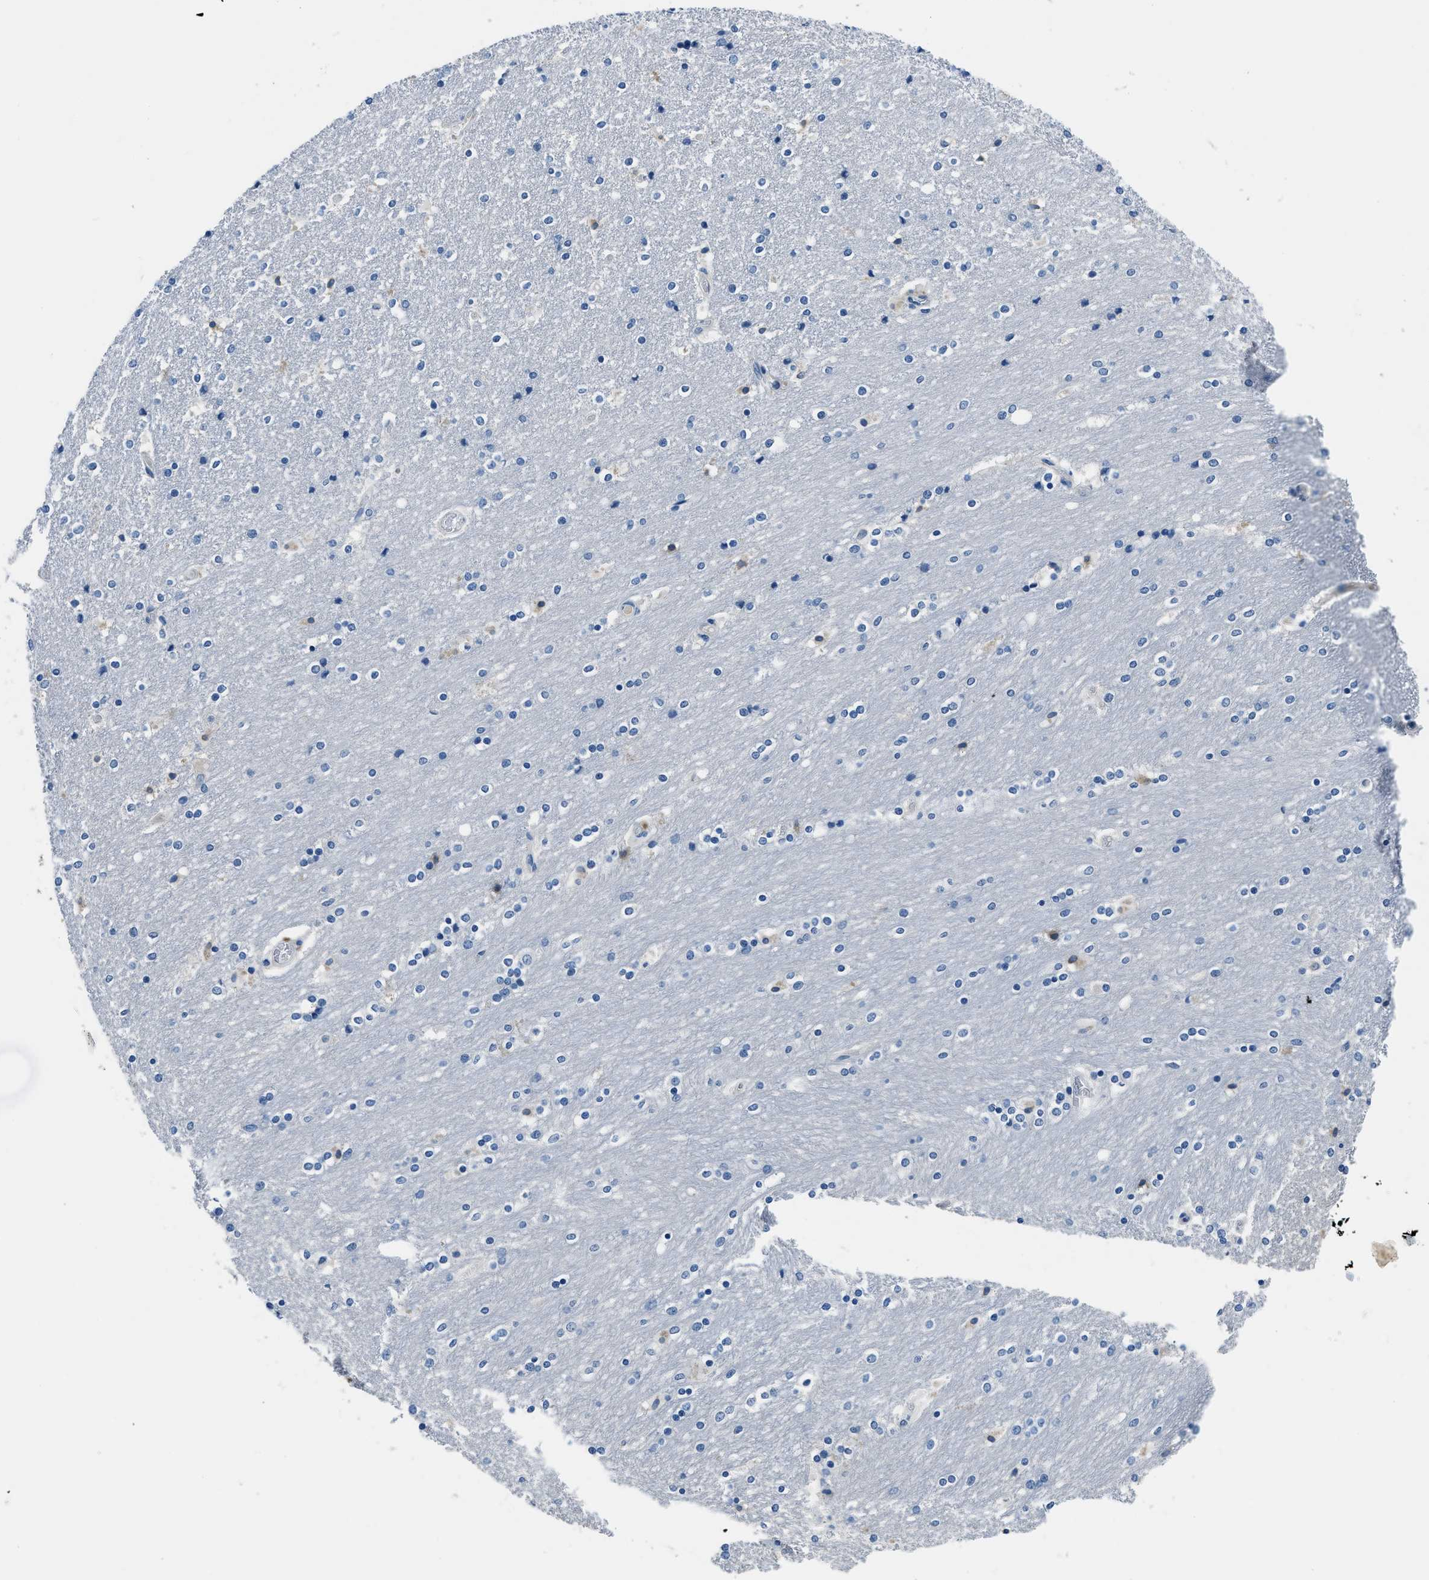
{"staining": {"intensity": "negative", "quantity": "none", "location": "none"}, "tissue": "caudate", "cell_type": "Glial cells", "image_type": "normal", "snomed": [{"axis": "morphology", "description": "Normal tissue, NOS"}, {"axis": "topography", "description": "Lateral ventricle wall"}], "caption": "IHC of unremarkable human caudate displays no positivity in glial cells. (DAB IHC, high magnification).", "gene": "GJA3", "patient": {"sex": "female", "age": 54}}